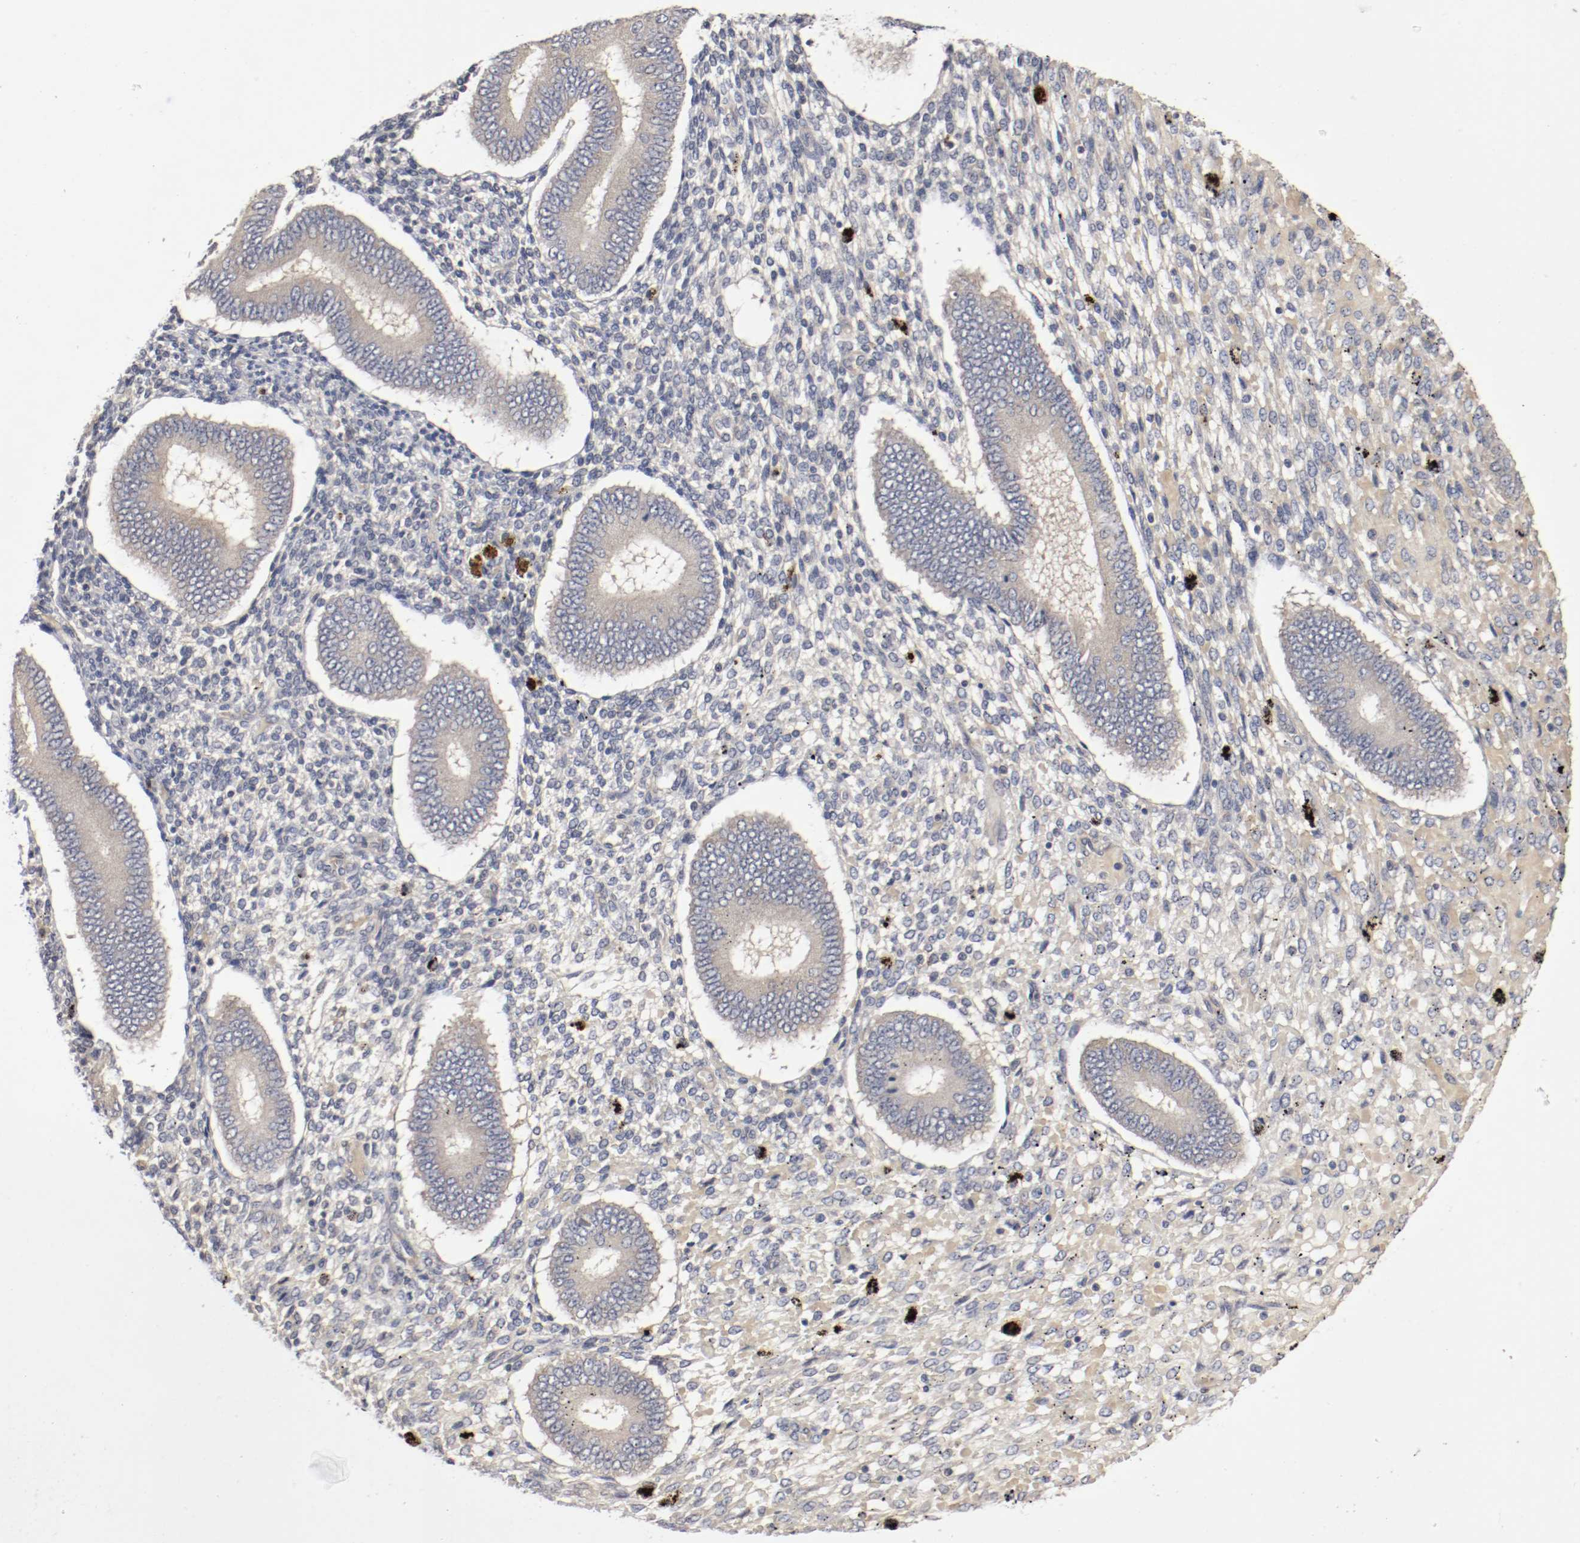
{"staining": {"intensity": "negative", "quantity": "none", "location": "none"}, "tissue": "endometrium", "cell_type": "Cells in endometrial stroma", "image_type": "normal", "snomed": [{"axis": "morphology", "description": "Normal tissue, NOS"}, {"axis": "topography", "description": "Endometrium"}], "caption": "Immunohistochemistry (IHC) of unremarkable human endometrium displays no positivity in cells in endometrial stroma.", "gene": "REN", "patient": {"sex": "female", "age": 42}}